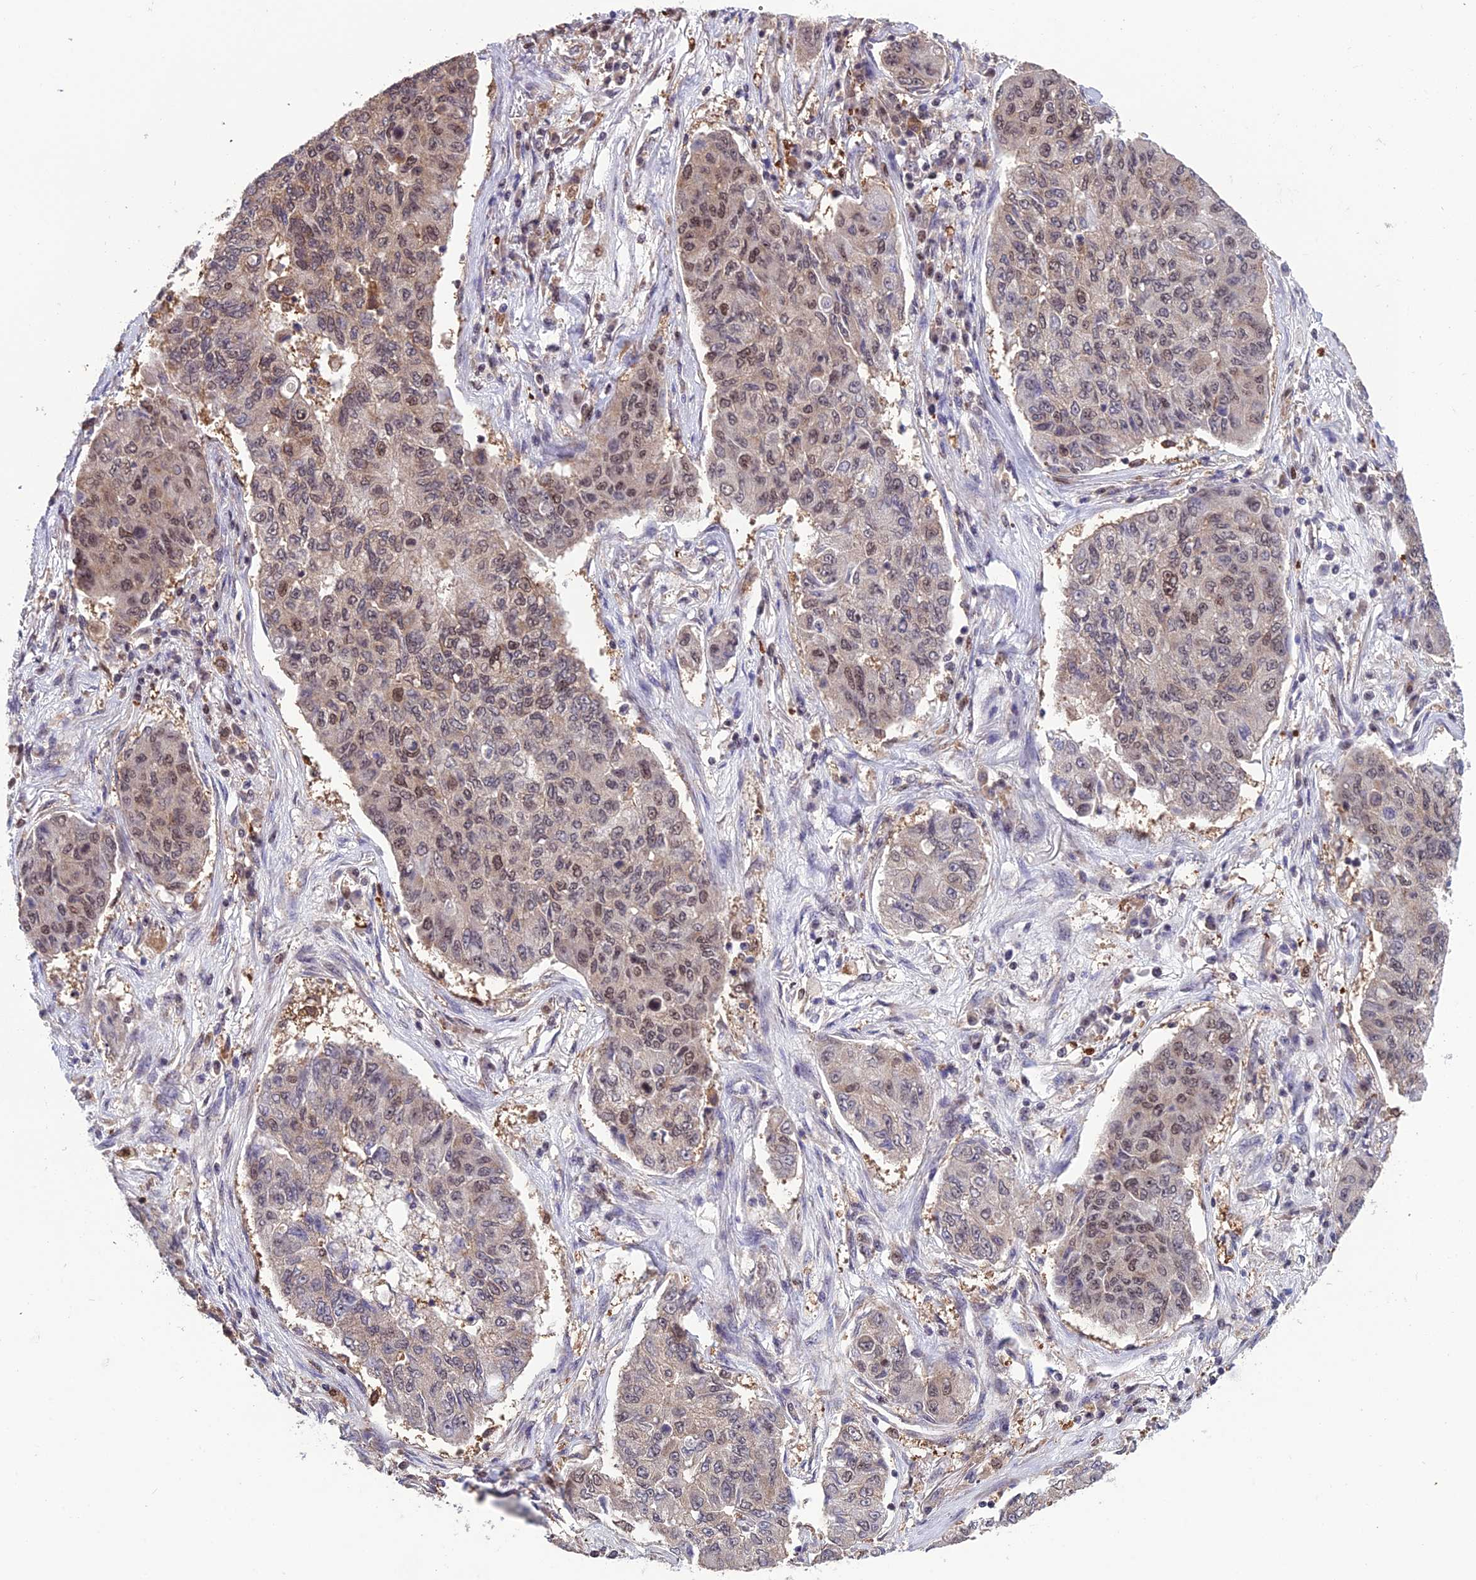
{"staining": {"intensity": "moderate", "quantity": "25%-75%", "location": "nuclear"}, "tissue": "lung cancer", "cell_type": "Tumor cells", "image_type": "cancer", "snomed": [{"axis": "morphology", "description": "Squamous cell carcinoma, NOS"}, {"axis": "topography", "description": "Lung"}], "caption": "Human squamous cell carcinoma (lung) stained with a protein marker reveals moderate staining in tumor cells.", "gene": "MIS12", "patient": {"sex": "male", "age": 74}}